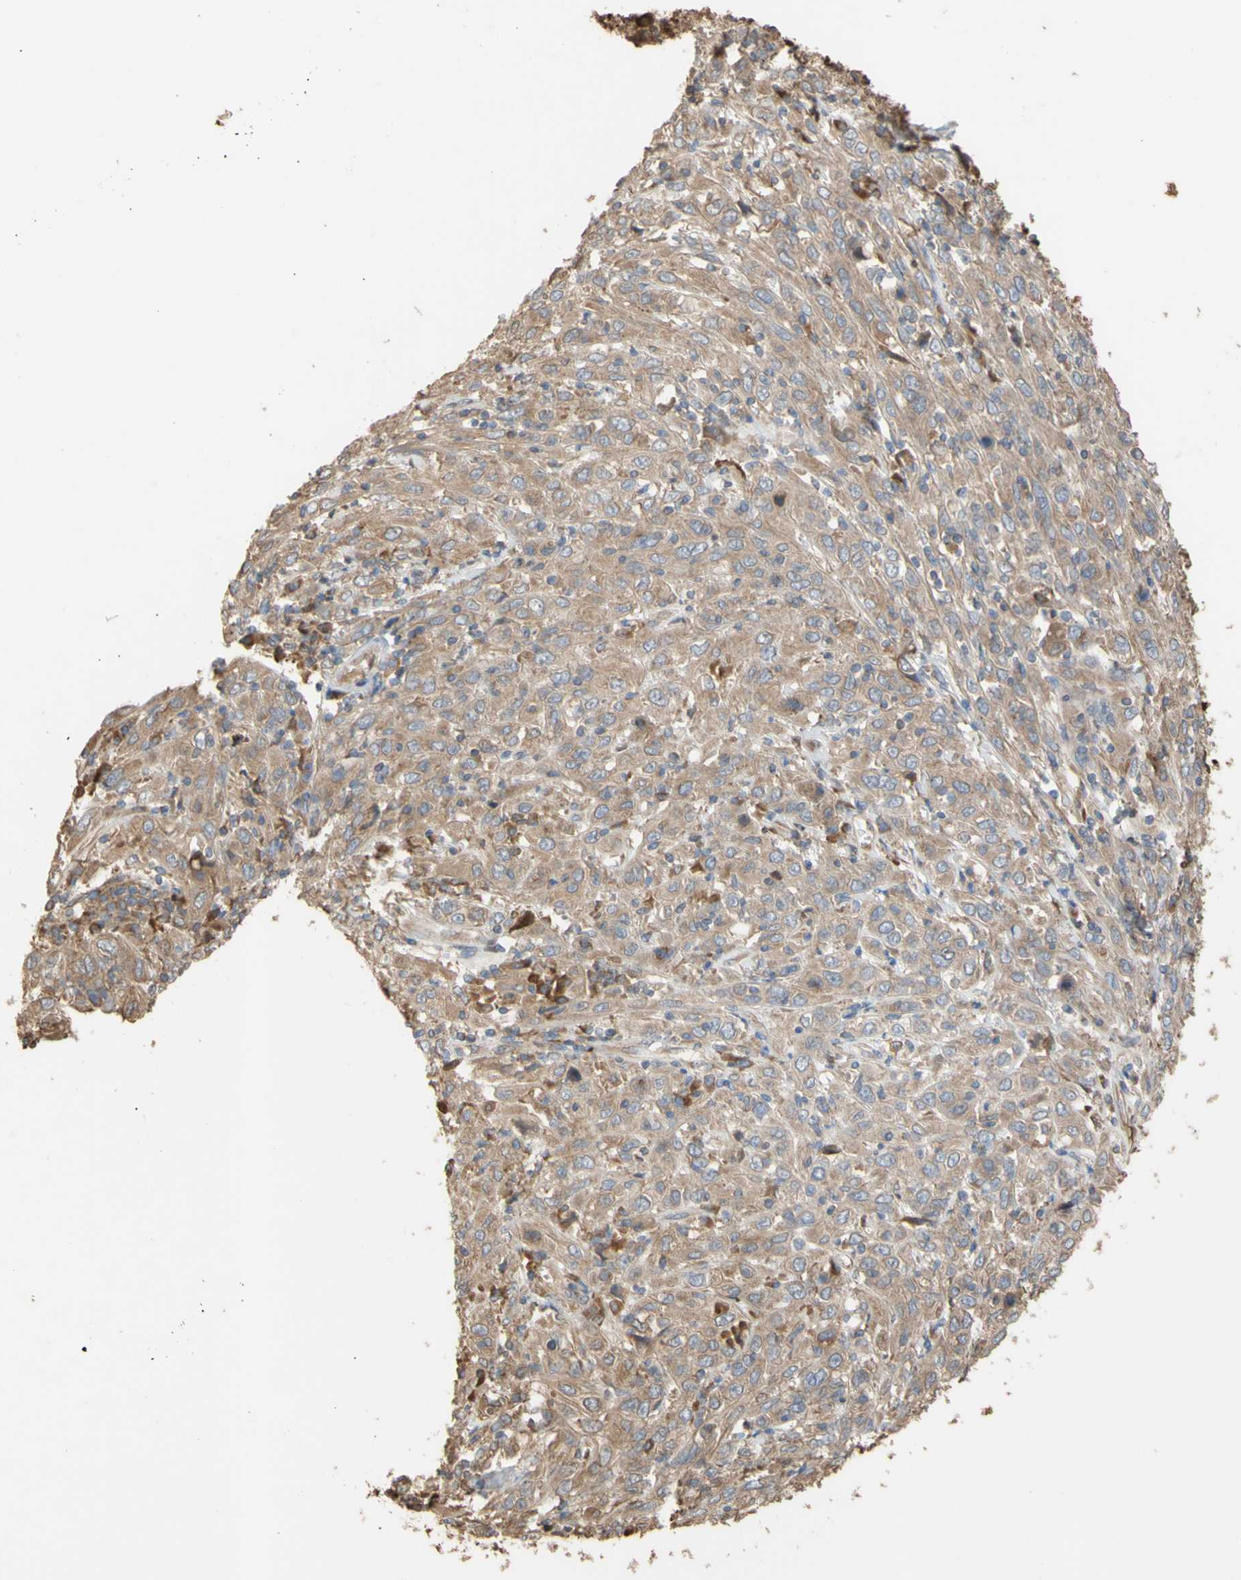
{"staining": {"intensity": "moderate", "quantity": ">75%", "location": "cytoplasmic/membranous"}, "tissue": "cervical cancer", "cell_type": "Tumor cells", "image_type": "cancer", "snomed": [{"axis": "morphology", "description": "Squamous cell carcinoma, NOS"}, {"axis": "topography", "description": "Cervix"}], "caption": "Human cervical squamous cell carcinoma stained with a protein marker displays moderate staining in tumor cells.", "gene": "NECTIN3", "patient": {"sex": "female", "age": 46}}